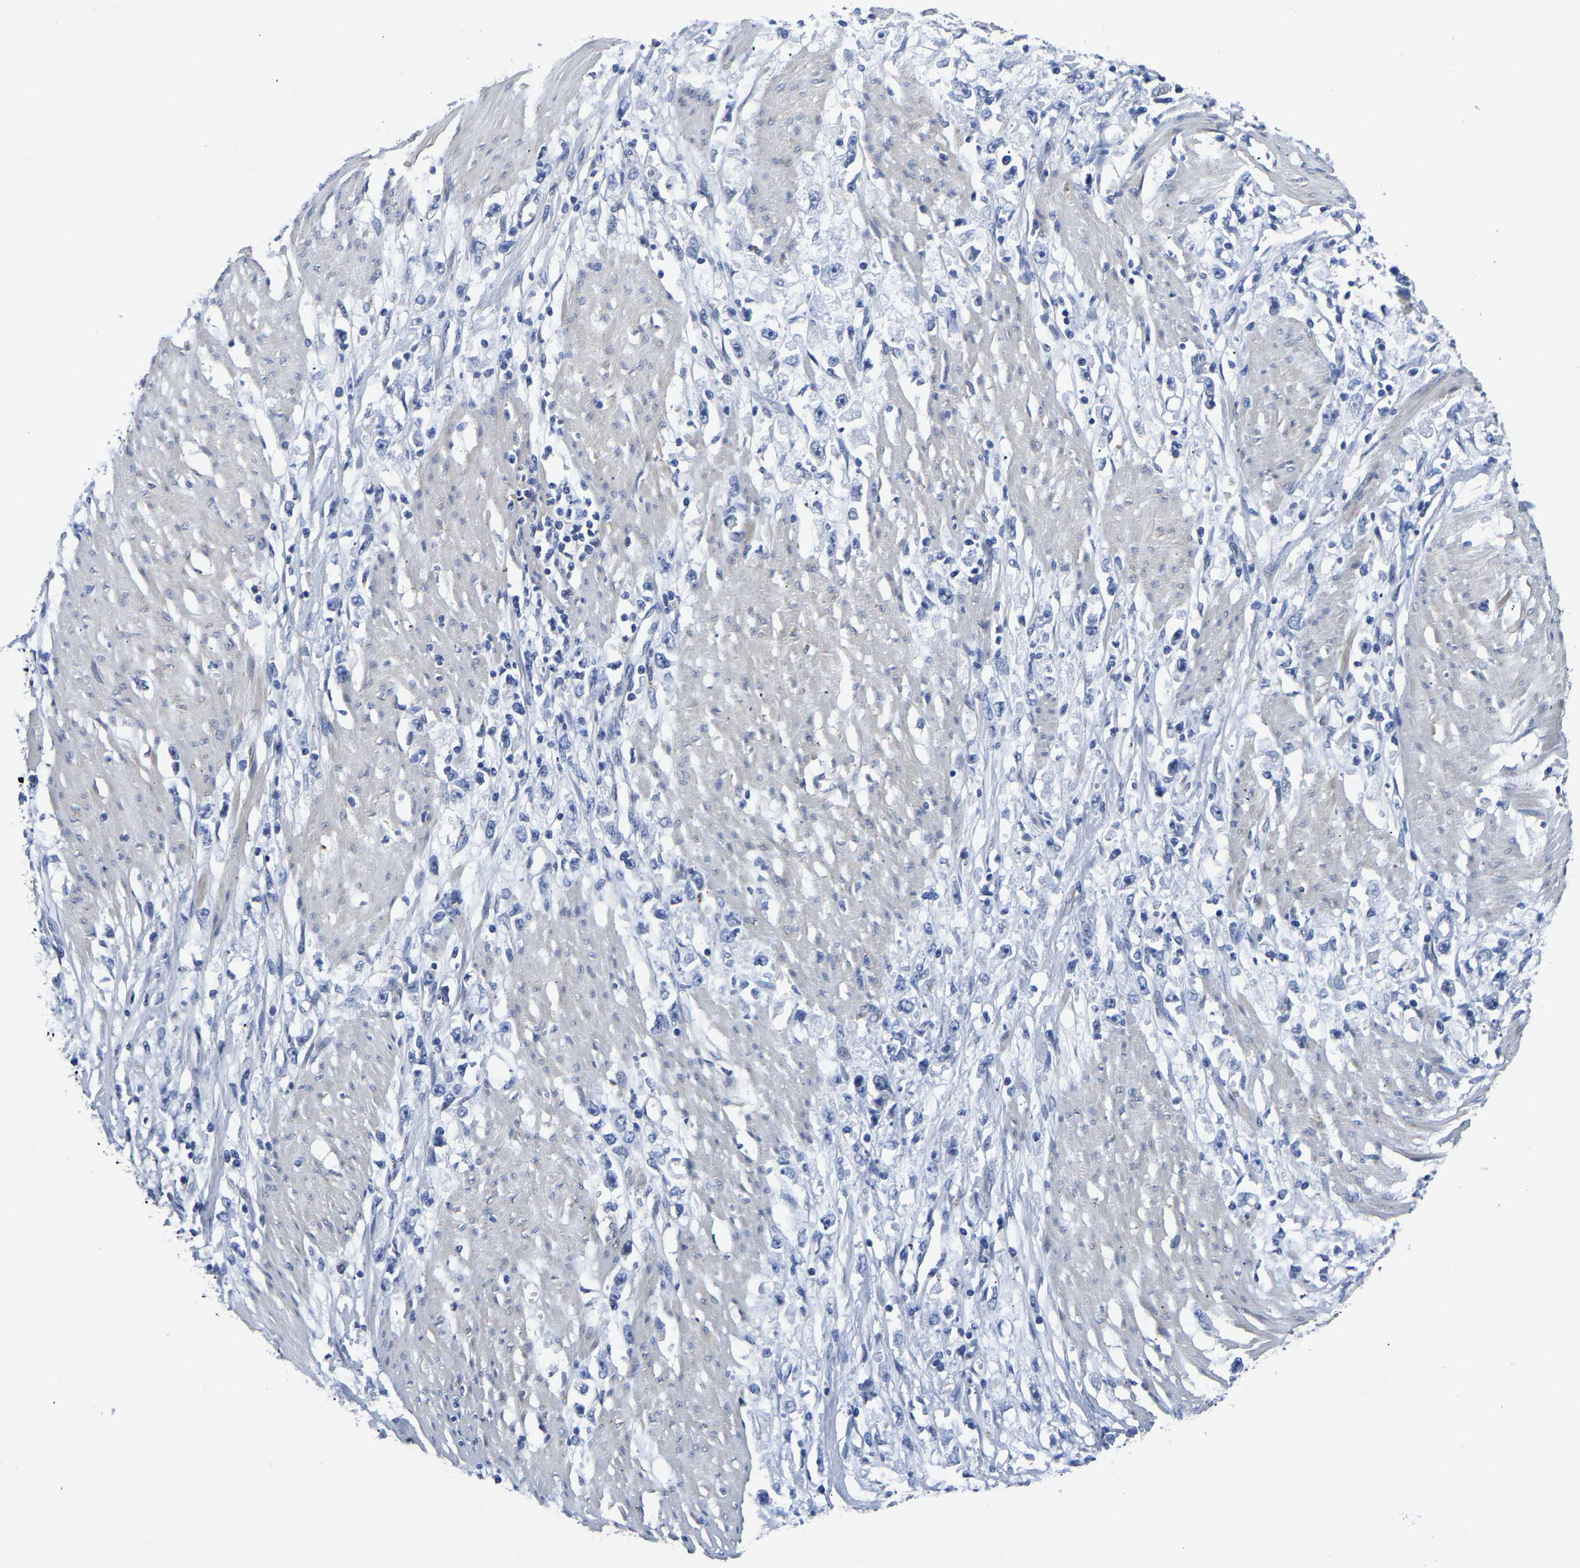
{"staining": {"intensity": "negative", "quantity": "none", "location": "none"}, "tissue": "stomach cancer", "cell_type": "Tumor cells", "image_type": "cancer", "snomed": [{"axis": "morphology", "description": "Adenocarcinoma, NOS"}, {"axis": "topography", "description": "Stomach"}], "caption": "Micrograph shows no protein staining in tumor cells of stomach cancer tissue. Brightfield microscopy of immunohistochemistry (IHC) stained with DAB (3,3'-diaminobenzidine) (brown) and hematoxylin (blue), captured at high magnification.", "gene": "PDLIM7", "patient": {"sex": "female", "age": 59}}